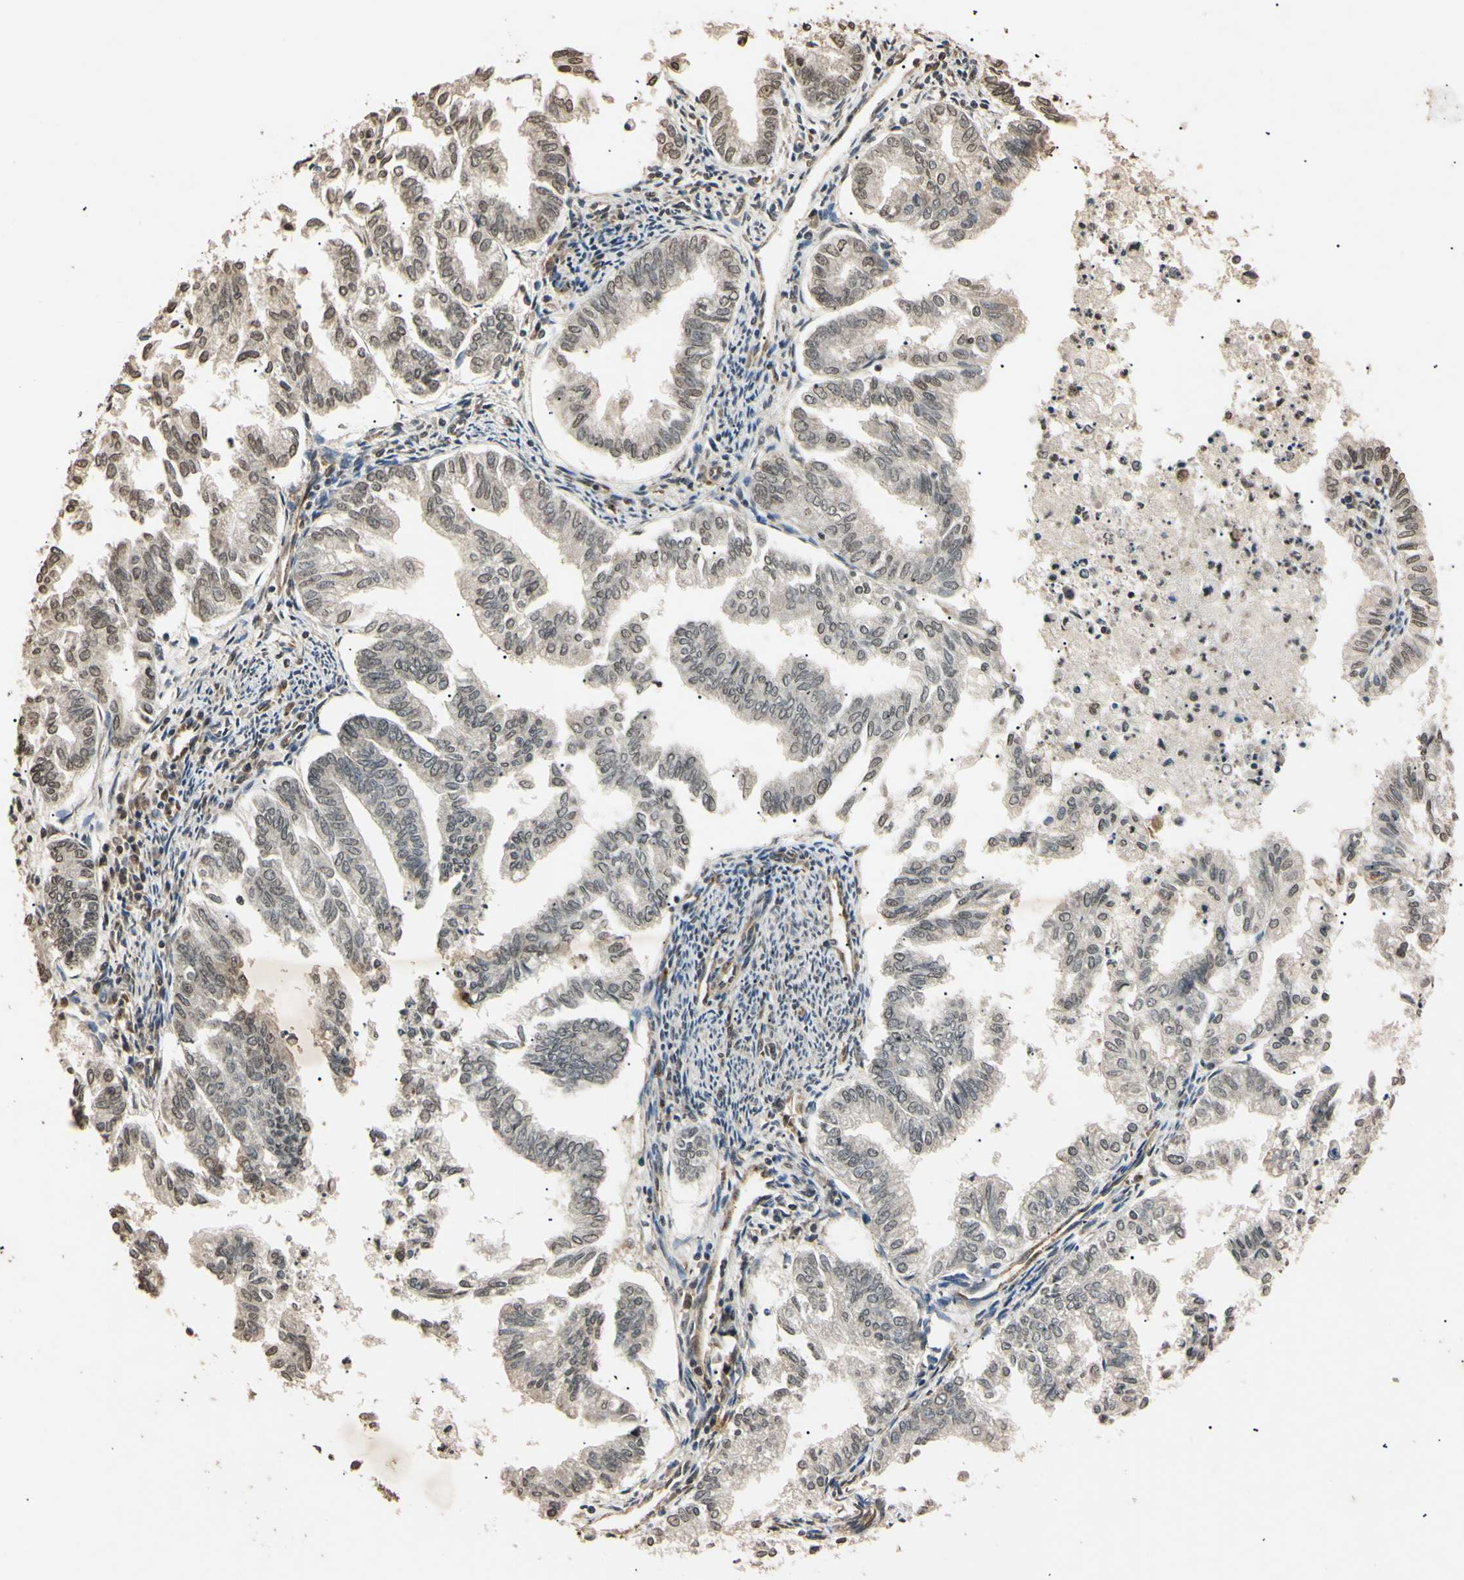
{"staining": {"intensity": "moderate", "quantity": "<25%", "location": "cytoplasmic/membranous,nuclear"}, "tissue": "endometrial cancer", "cell_type": "Tumor cells", "image_type": "cancer", "snomed": [{"axis": "morphology", "description": "Necrosis, NOS"}, {"axis": "morphology", "description": "Adenocarcinoma, NOS"}, {"axis": "topography", "description": "Endometrium"}], "caption": "Immunohistochemistry (DAB) staining of endometrial cancer (adenocarcinoma) displays moderate cytoplasmic/membranous and nuclear protein staining in approximately <25% of tumor cells.", "gene": "EPN1", "patient": {"sex": "female", "age": 79}}